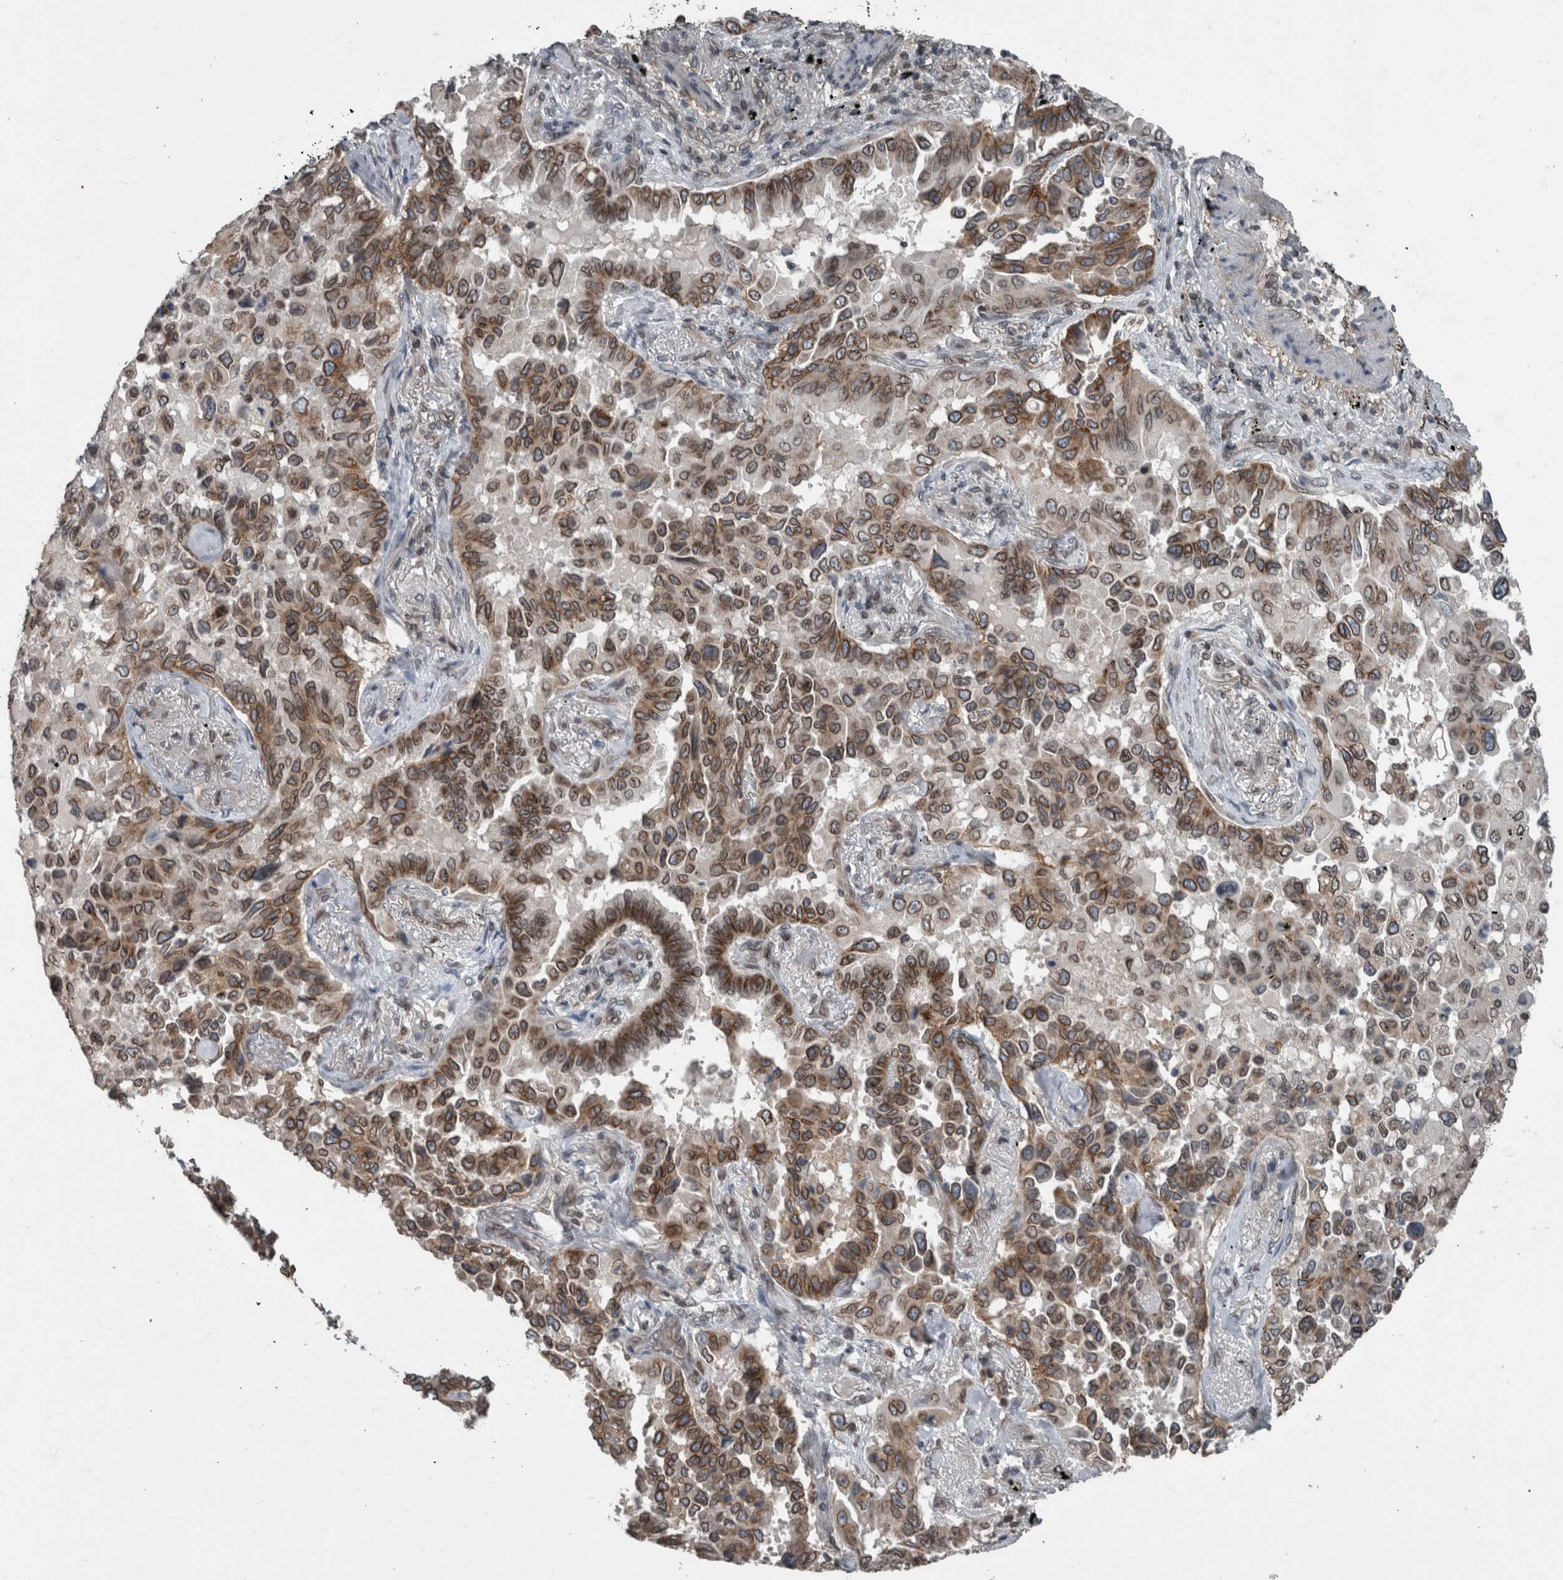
{"staining": {"intensity": "moderate", "quantity": ">75%", "location": "cytoplasmic/membranous,nuclear"}, "tissue": "lung cancer", "cell_type": "Tumor cells", "image_type": "cancer", "snomed": [{"axis": "morphology", "description": "Adenocarcinoma, NOS"}, {"axis": "topography", "description": "Lung"}], "caption": "The histopathology image exhibits a brown stain indicating the presence of a protein in the cytoplasmic/membranous and nuclear of tumor cells in lung cancer. The staining was performed using DAB (3,3'-diaminobenzidine), with brown indicating positive protein expression. Nuclei are stained blue with hematoxylin.", "gene": "RANBP2", "patient": {"sex": "female", "age": 67}}